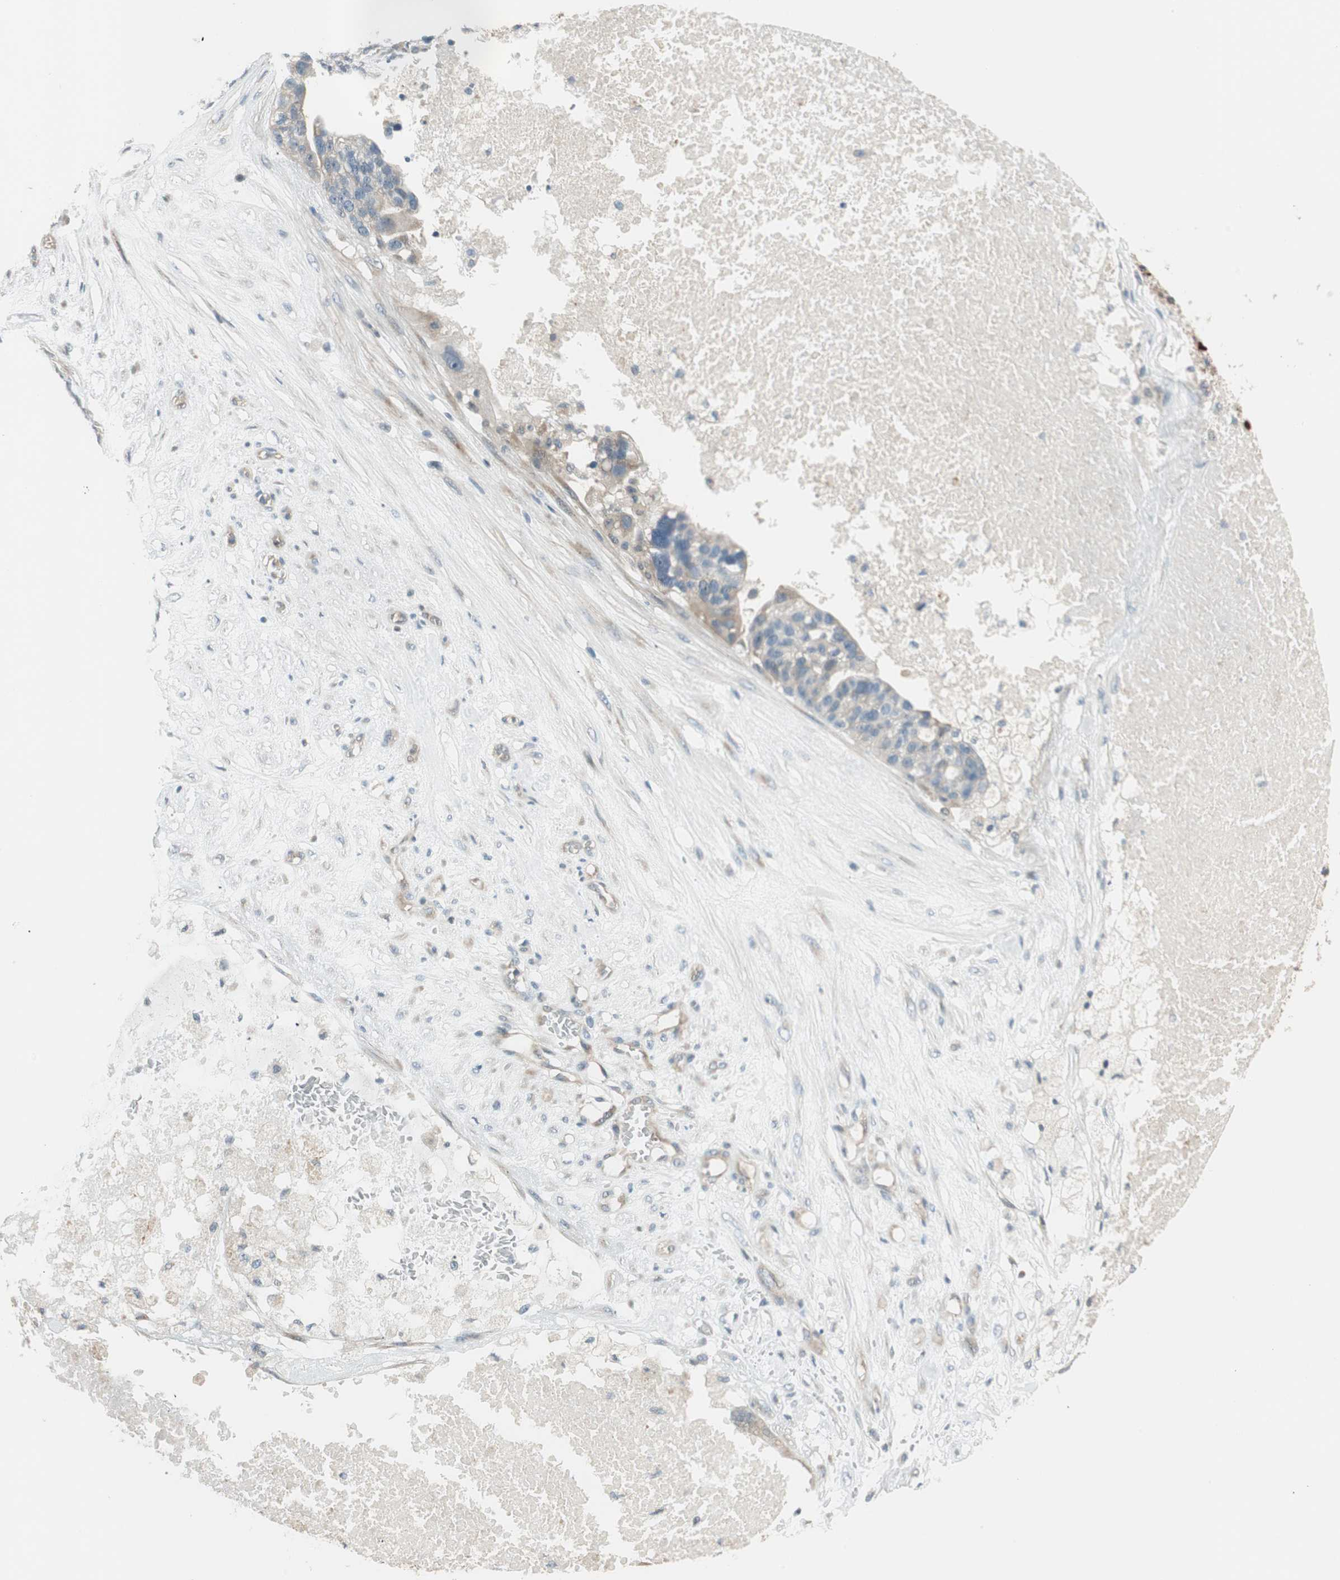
{"staining": {"intensity": "negative", "quantity": "none", "location": "none"}, "tissue": "ovarian cancer", "cell_type": "Tumor cells", "image_type": "cancer", "snomed": [{"axis": "morphology", "description": "Cystadenocarcinoma, serous, NOS"}, {"axis": "topography", "description": "Ovary"}], "caption": "High power microscopy photomicrograph of an IHC histopathology image of ovarian serous cystadenocarcinoma, revealing no significant positivity in tumor cells.", "gene": "CGRRF1", "patient": {"sex": "female", "age": 59}}